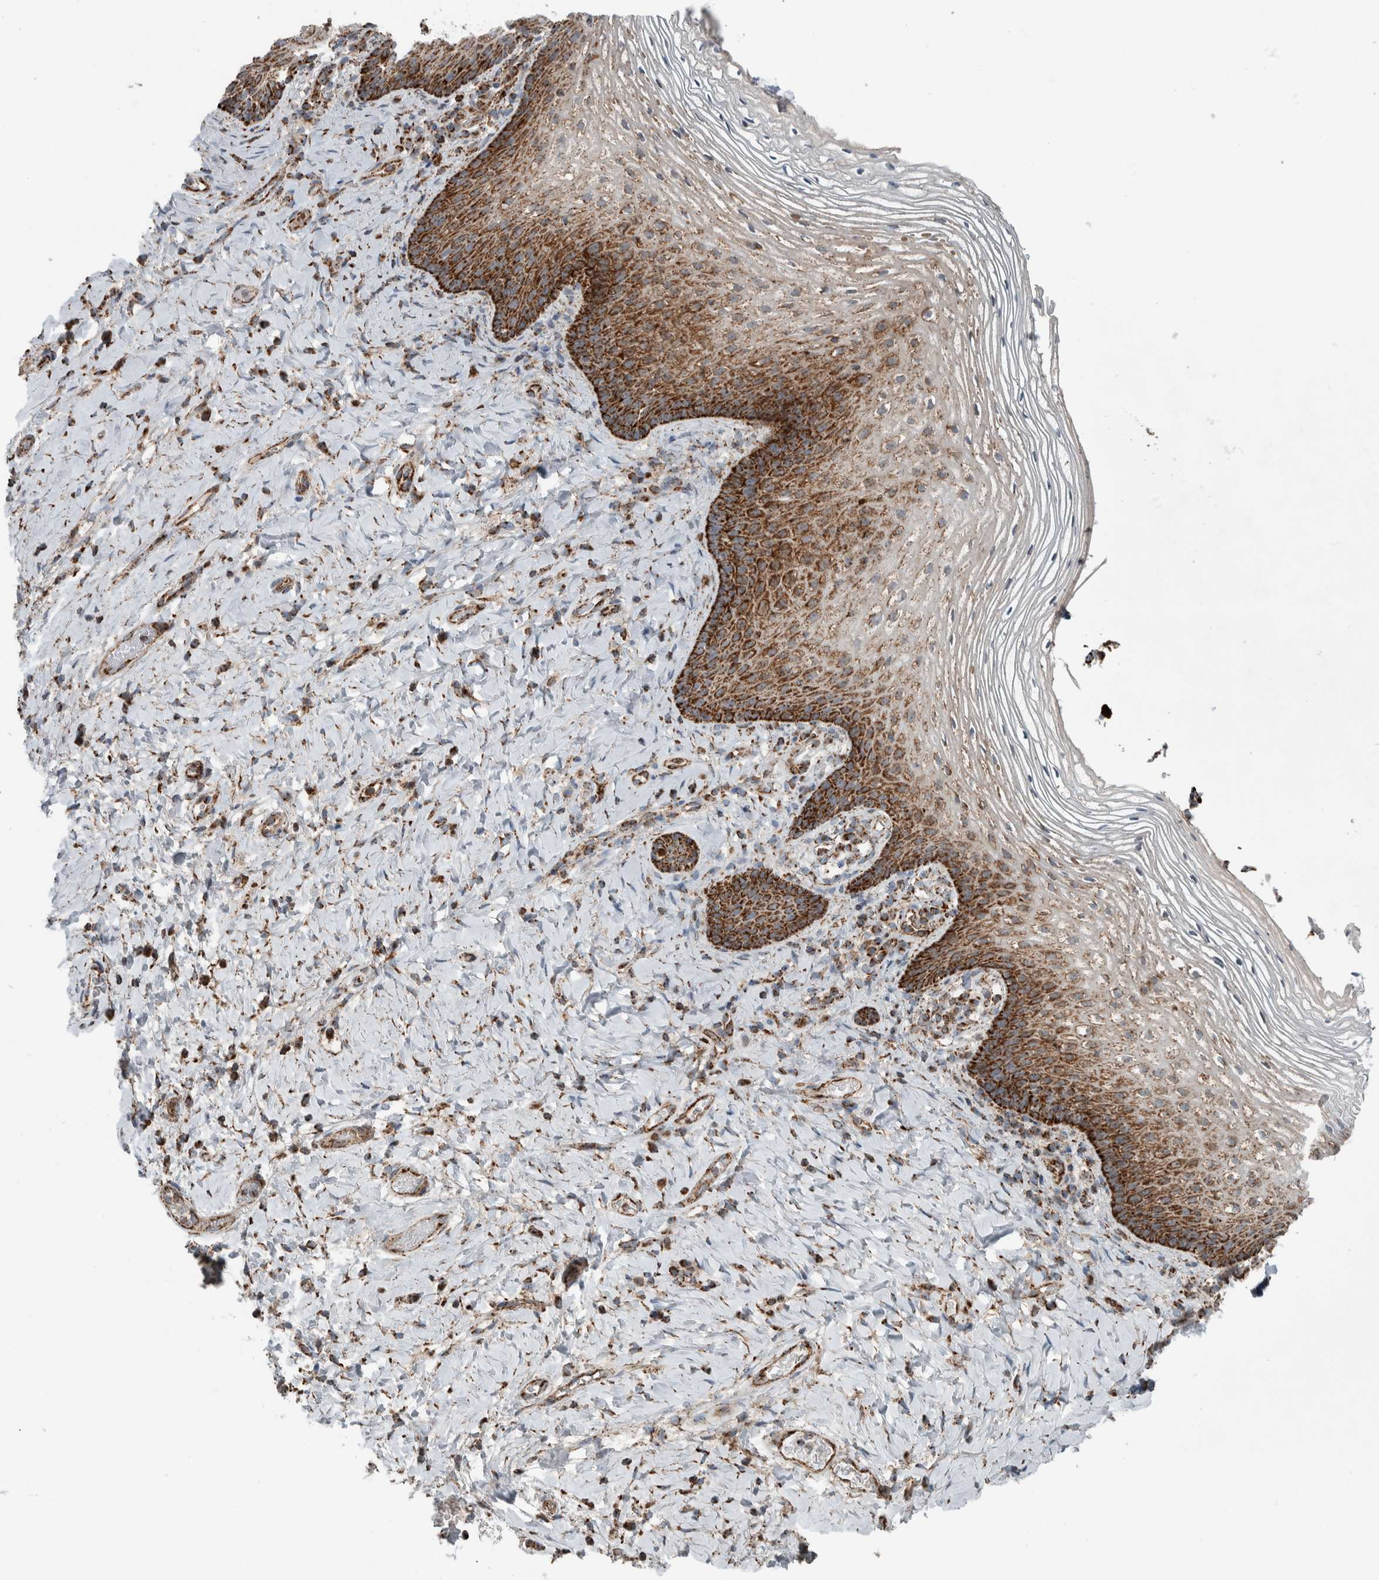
{"staining": {"intensity": "strong", "quantity": ">75%", "location": "cytoplasmic/membranous"}, "tissue": "vagina", "cell_type": "Squamous epithelial cells", "image_type": "normal", "snomed": [{"axis": "morphology", "description": "Normal tissue, NOS"}, {"axis": "topography", "description": "Vagina"}], "caption": "High-magnification brightfield microscopy of normal vagina stained with DAB (3,3'-diaminobenzidine) (brown) and counterstained with hematoxylin (blue). squamous epithelial cells exhibit strong cytoplasmic/membranous staining is present in approximately>75% of cells. (DAB (3,3'-diaminobenzidine) IHC, brown staining for protein, blue staining for nuclei).", "gene": "CNTROB", "patient": {"sex": "female", "age": 60}}